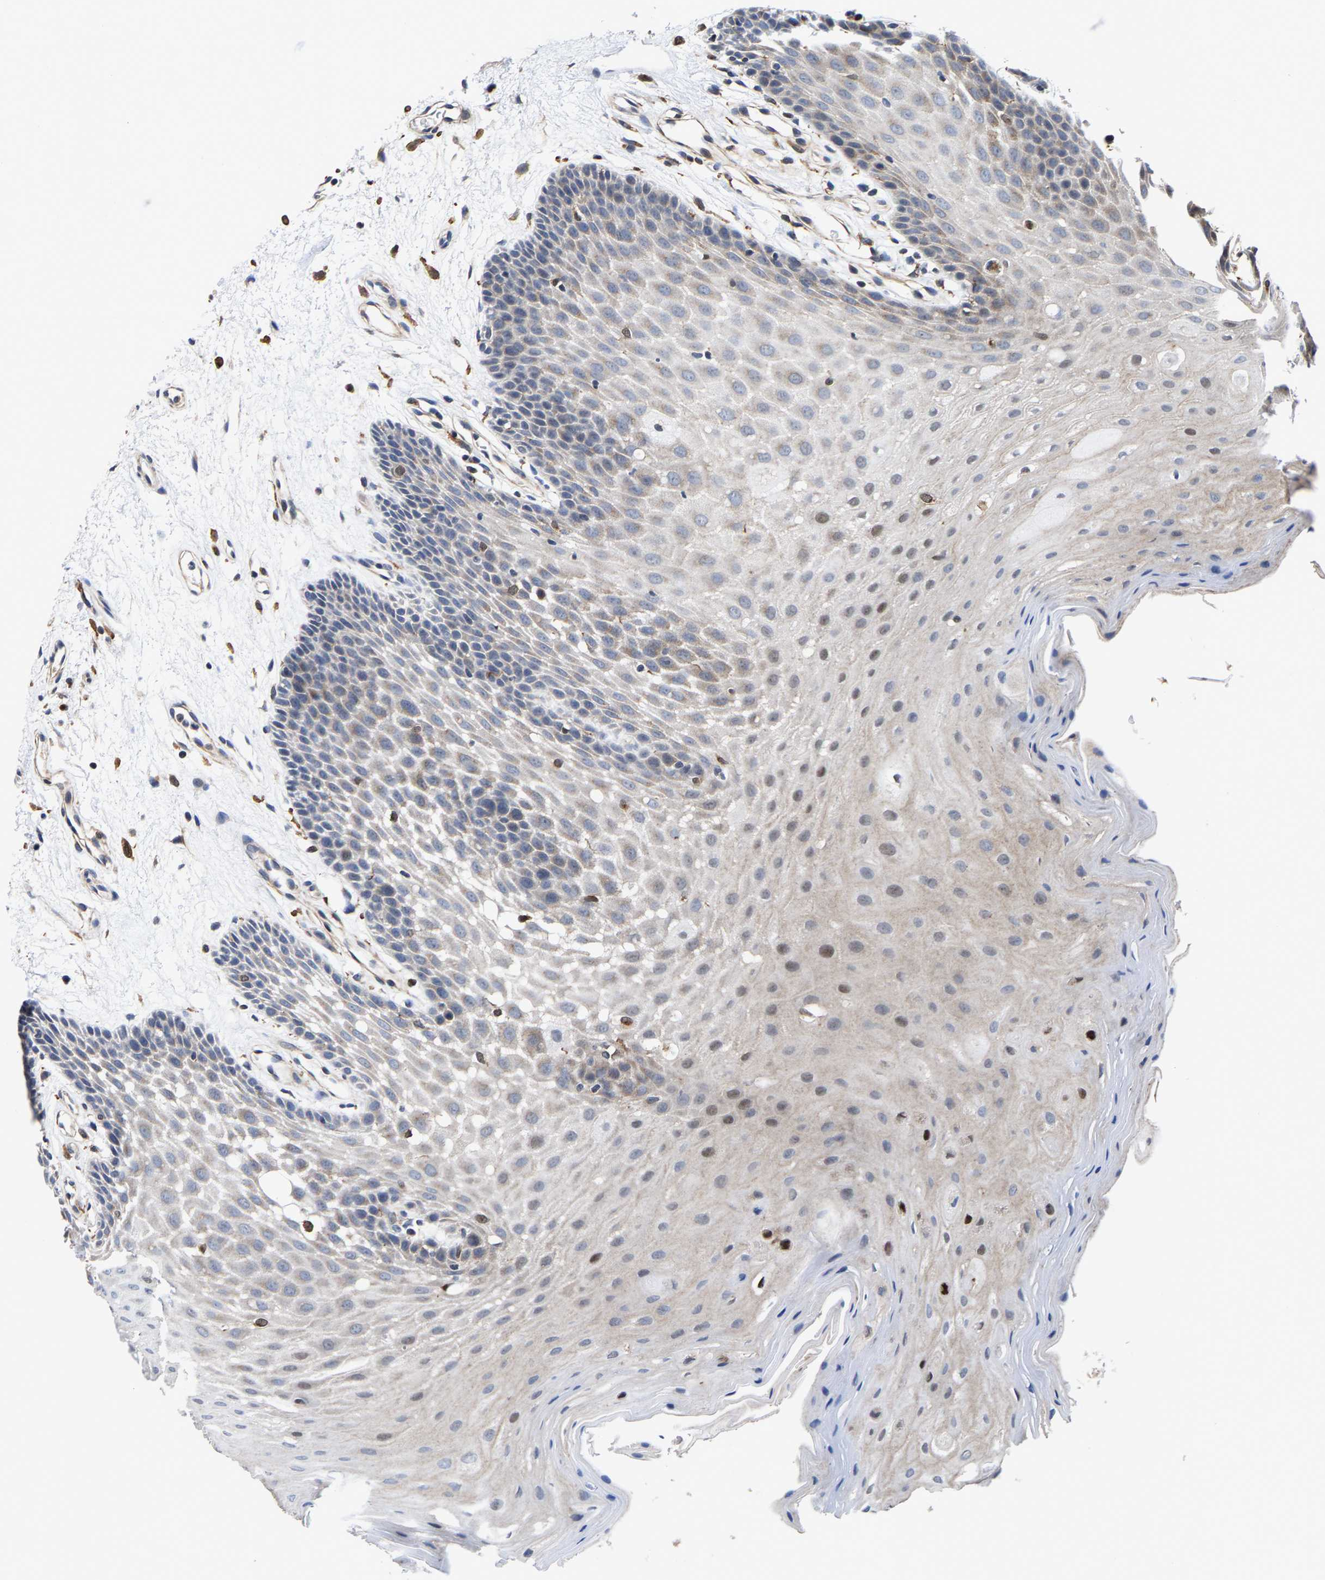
{"staining": {"intensity": "moderate", "quantity": "<25%", "location": "cytoplasmic/membranous,nuclear"}, "tissue": "oral mucosa", "cell_type": "Squamous epithelial cells", "image_type": "normal", "snomed": [{"axis": "morphology", "description": "Normal tissue, NOS"}, {"axis": "morphology", "description": "Squamous cell carcinoma, NOS"}, {"axis": "topography", "description": "Oral tissue"}, {"axis": "topography", "description": "Head-Neck"}], "caption": "The immunohistochemical stain labels moderate cytoplasmic/membranous,nuclear positivity in squamous epithelial cells of benign oral mucosa.", "gene": "PFKFB3", "patient": {"sex": "male", "age": 71}}